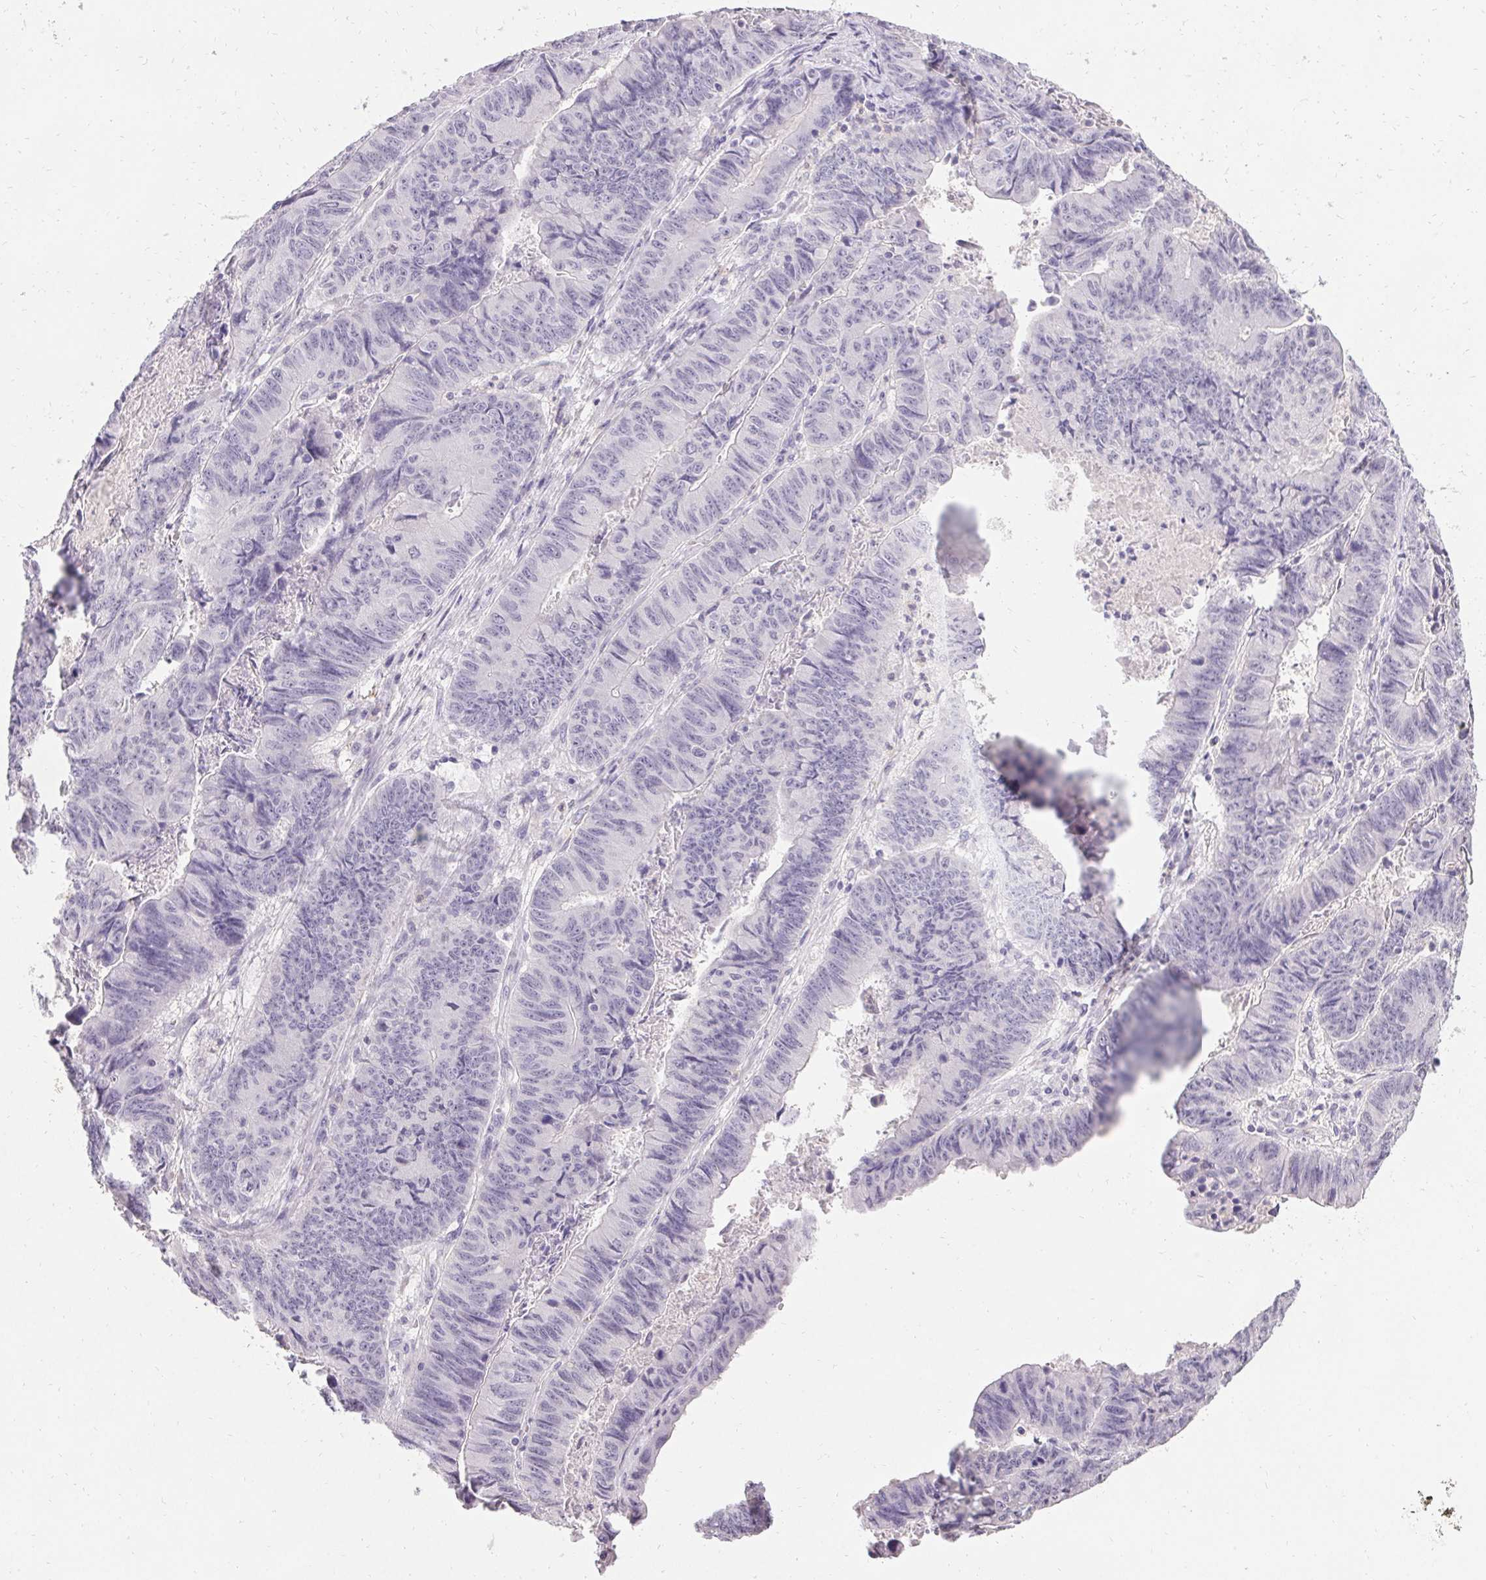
{"staining": {"intensity": "negative", "quantity": "none", "location": "none"}, "tissue": "stomach cancer", "cell_type": "Tumor cells", "image_type": "cancer", "snomed": [{"axis": "morphology", "description": "Adenocarcinoma, NOS"}, {"axis": "topography", "description": "Stomach, lower"}], "caption": "Immunohistochemical staining of stomach adenocarcinoma demonstrates no significant expression in tumor cells.", "gene": "PMEL", "patient": {"sex": "male", "age": 77}}